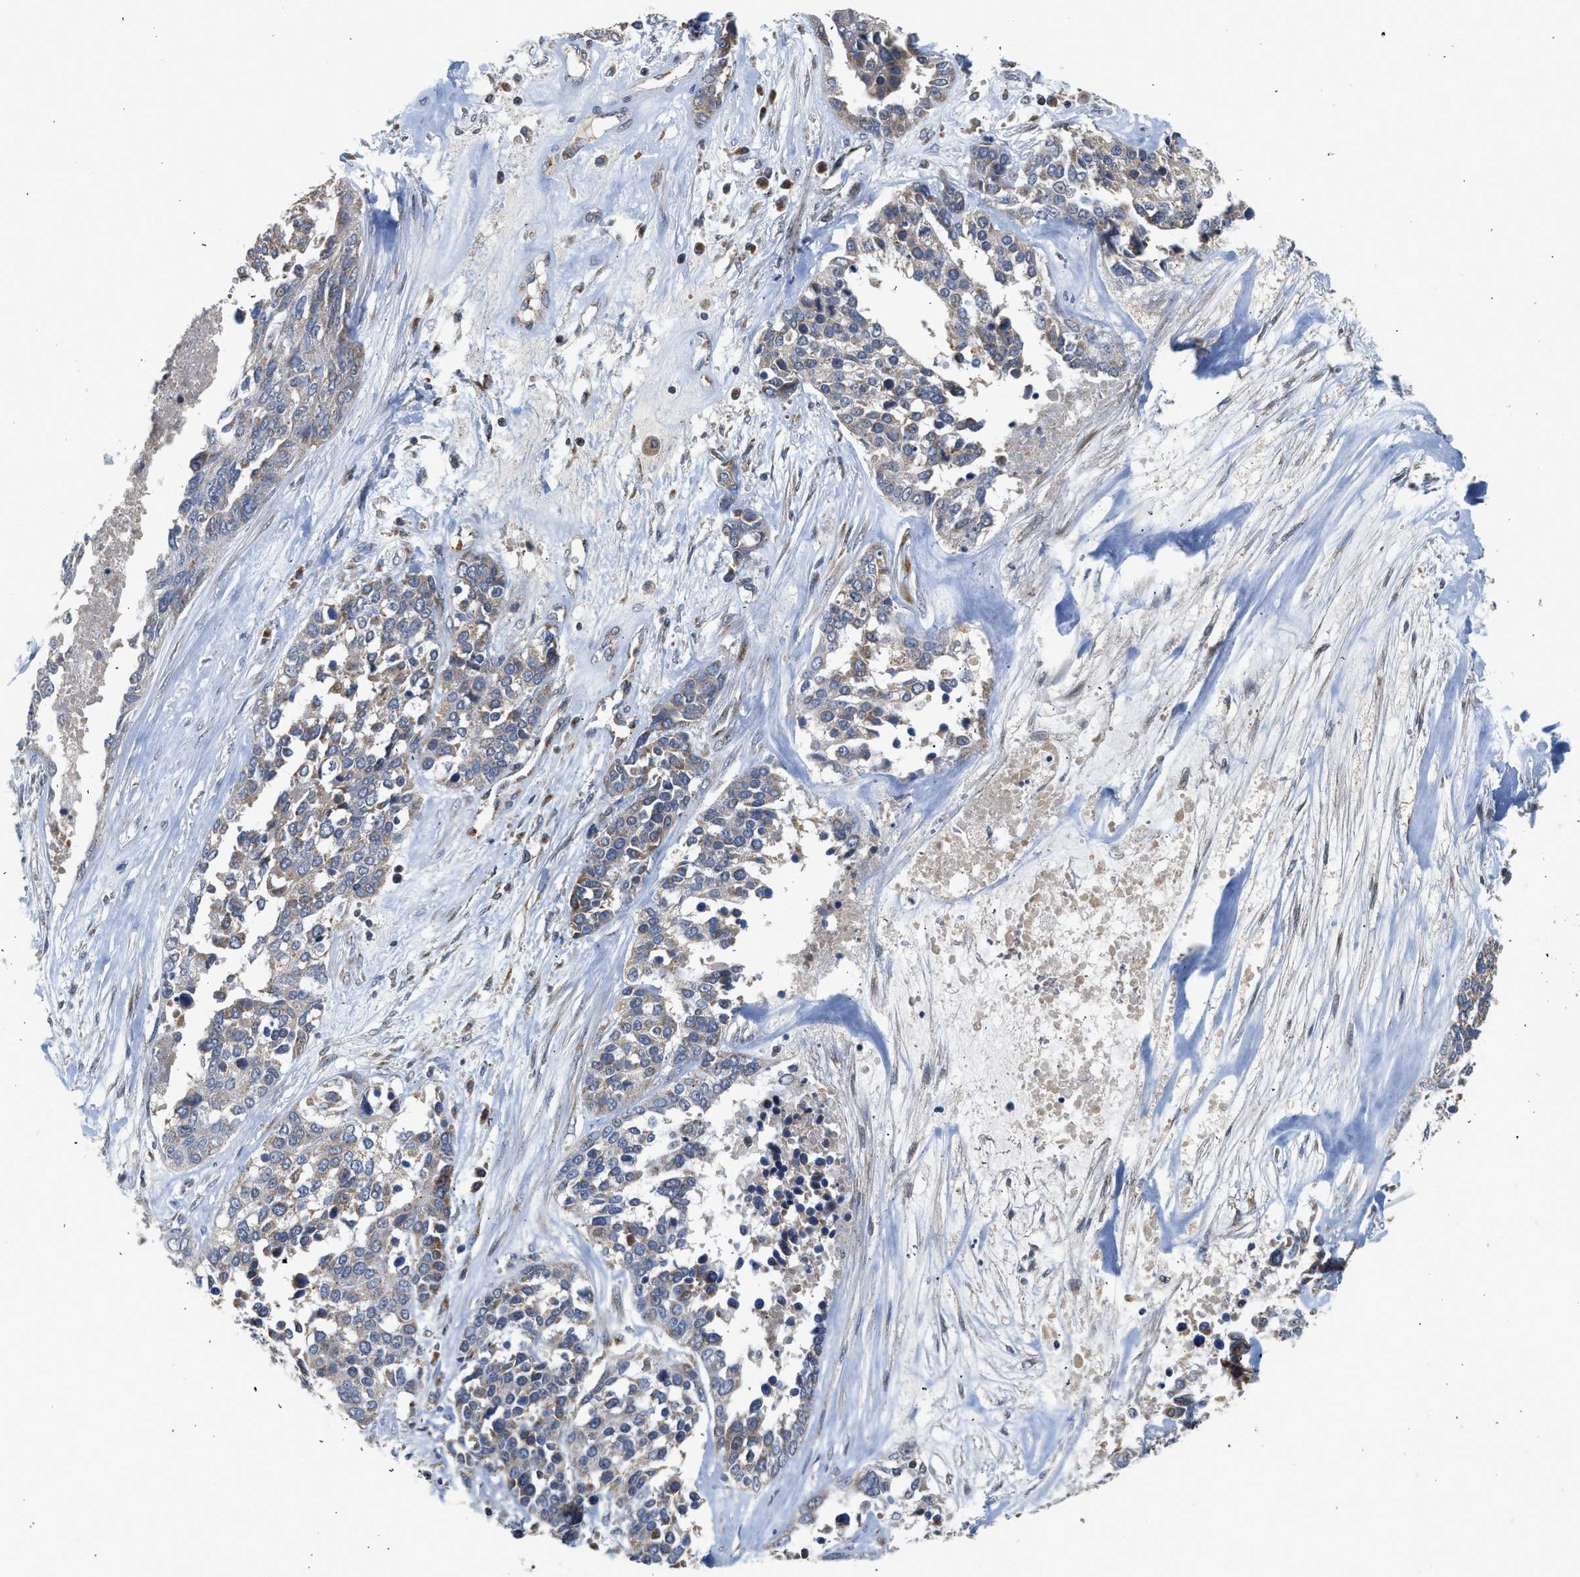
{"staining": {"intensity": "weak", "quantity": ">75%", "location": "cytoplasmic/membranous"}, "tissue": "ovarian cancer", "cell_type": "Tumor cells", "image_type": "cancer", "snomed": [{"axis": "morphology", "description": "Cystadenocarcinoma, serous, NOS"}, {"axis": "topography", "description": "Ovary"}], "caption": "Human ovarian cancer (serous cystadenocarcinoma) stained with a protein marker exhibits weak staining in tumor cells.", "gene": "PIM1", "patient": {"sex": "female", "age": 44}}